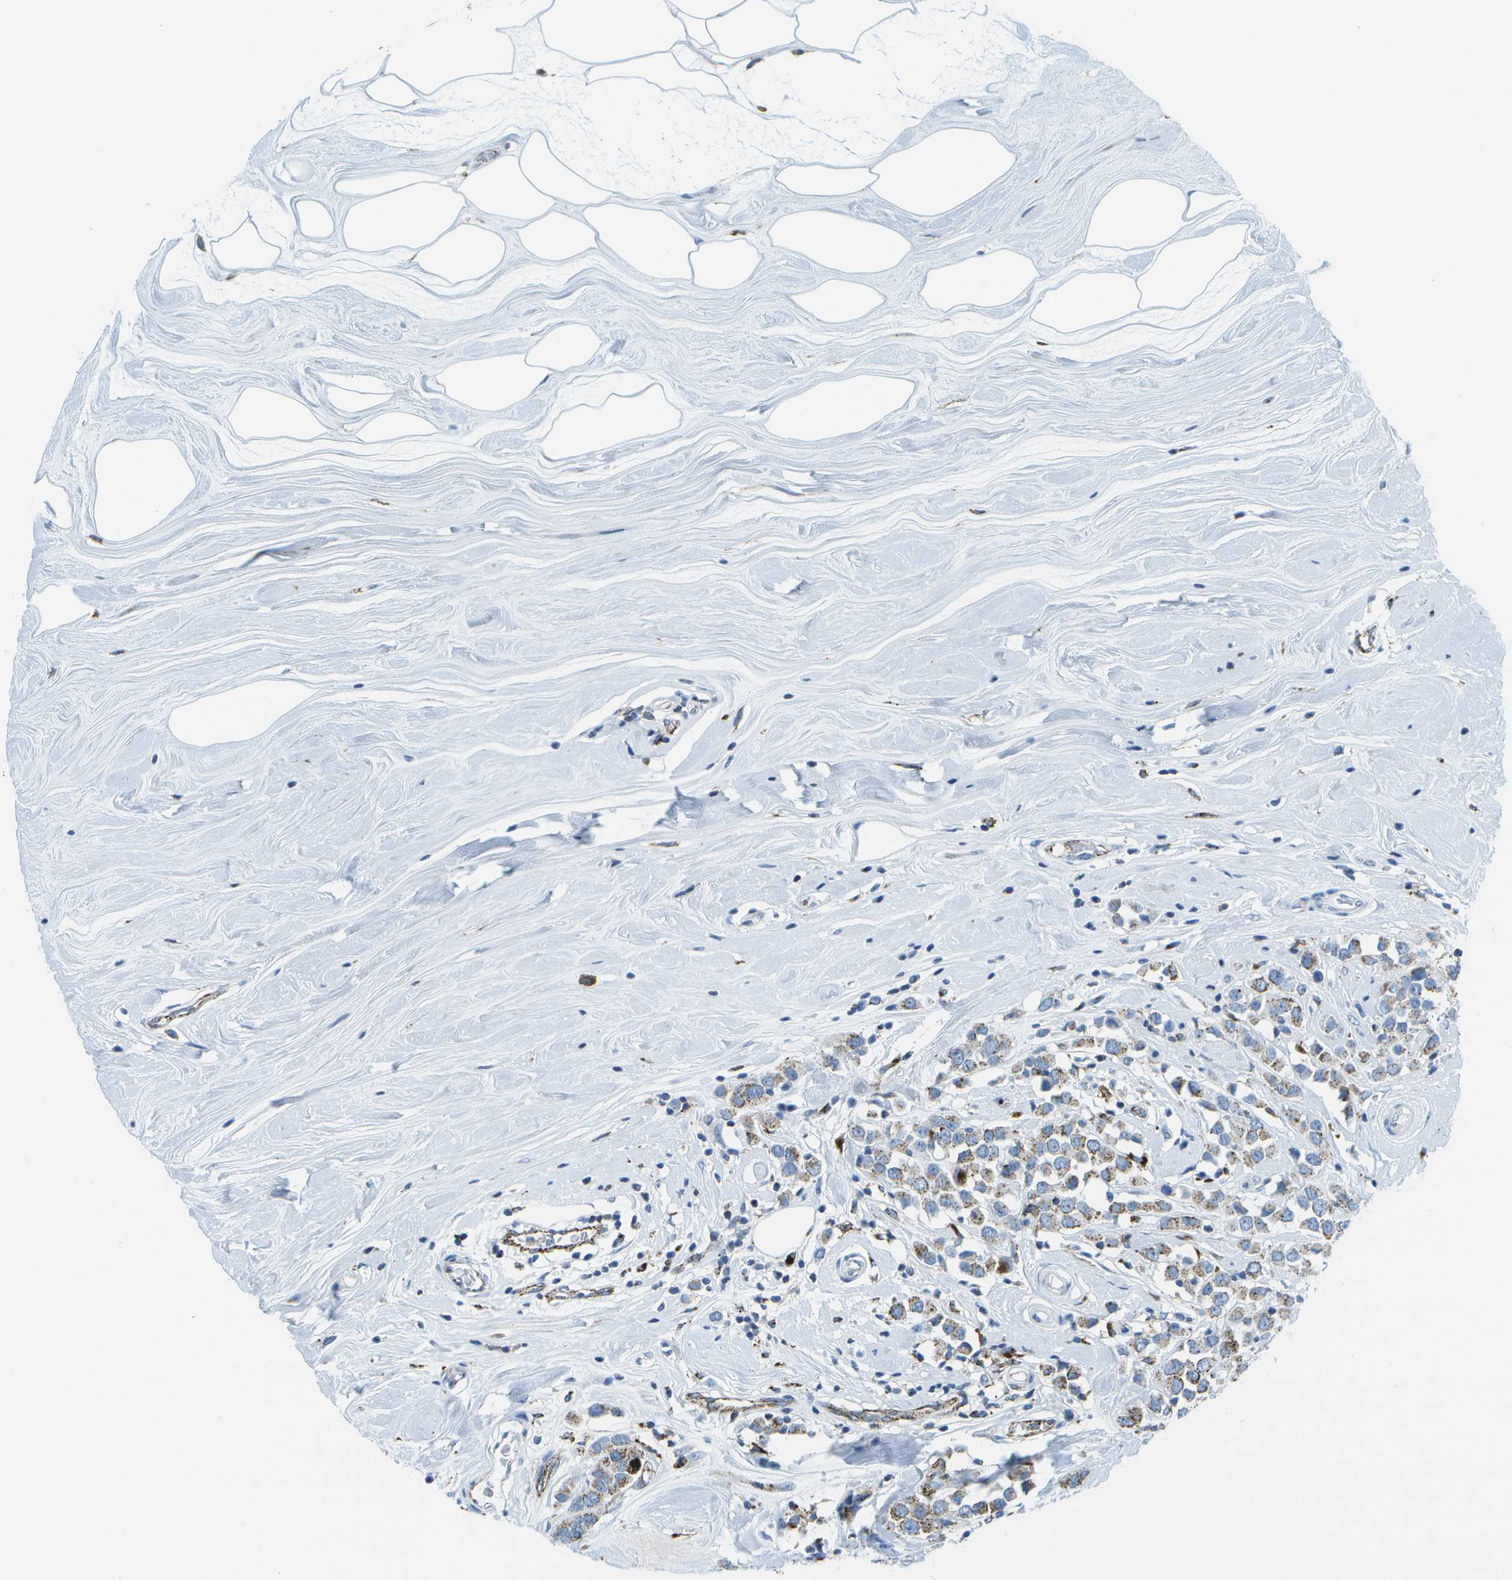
{"staining": {"intensity": "moderate", "quantity": ">75%", "location": "cytoplasmic/membranous"}, "tissue": "breast cancer", "cell_type": "Tumor cells", "image_type": "cancer", "snomed": [{"axis": "morphology", "description": "Duct carcinoma"}, {"axis": "topography", "description": "Breast"}], "caption": "Immunohistochemistry (IHC) micrograph of neoplastic tissue: breast cancer stained using immunohistochemistry (IHC) demonstrates medium levels of moderate protein expression localized specifically in the cytoplasmic/membranous of tumor cells, appearing as a cytoplasmic/membranous brown color.", "gene": "PRCP", "patient": {"sex": "female", "age": 61}}